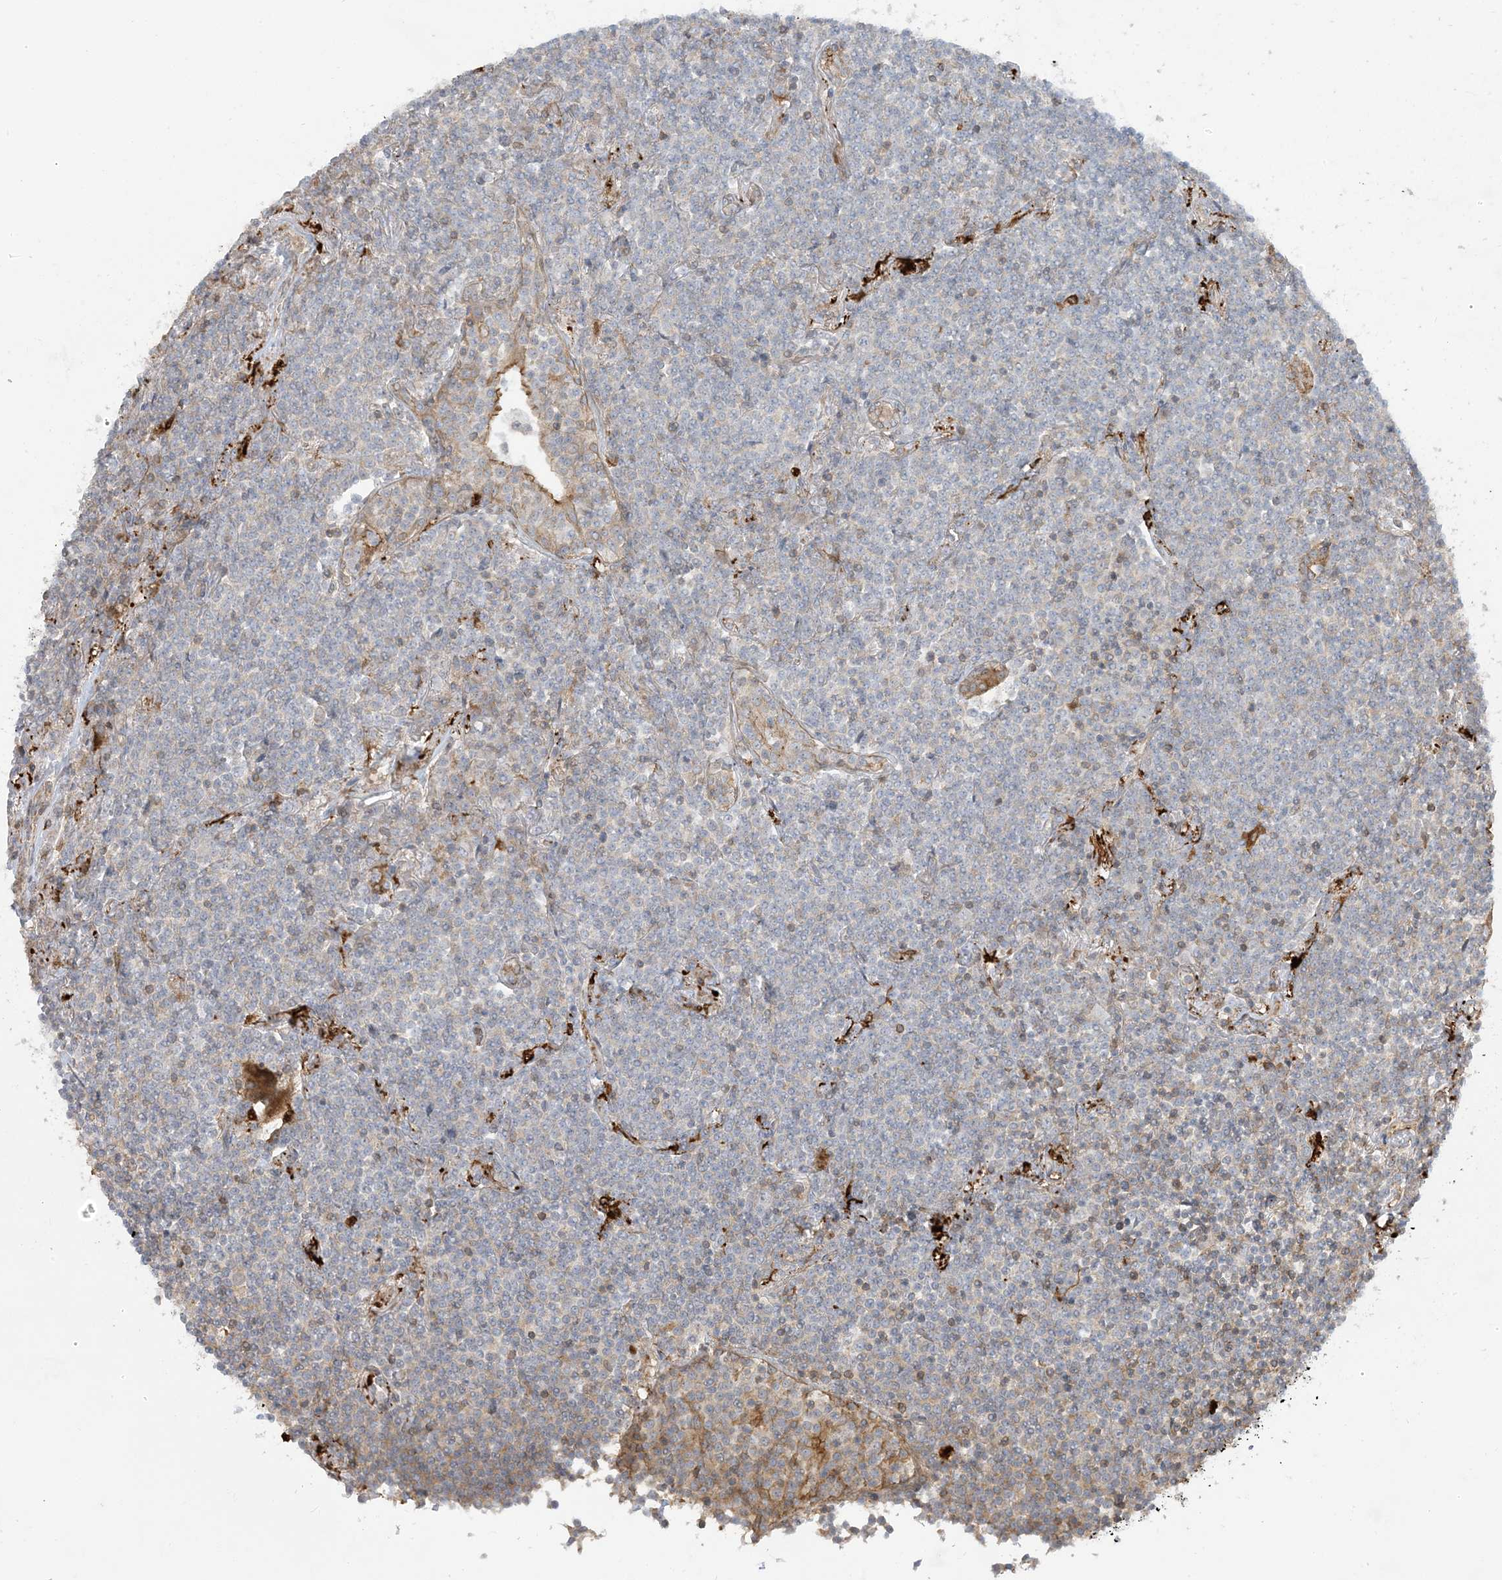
{"staining": {"intensity": "negative", "quantity": "none", "location": "none"}, "tissue": "lymphoma", "cell_type": "Tumor cells", "image_type": "cancer", "snomed": [{"axis": "morphology", "description": "Malignant lymphoma, non-Hodgkin's type, Low grade"}, {"axis": "topography", "description": "Lung"}], "caption": "Immunohistochemistry (IHC) histopathology image of human lymphoma stained for a protein (brown), which exhibits no staining in tumor cells.", "gene": "ICMT", "patient": {"sex": "female", "age": 71}}